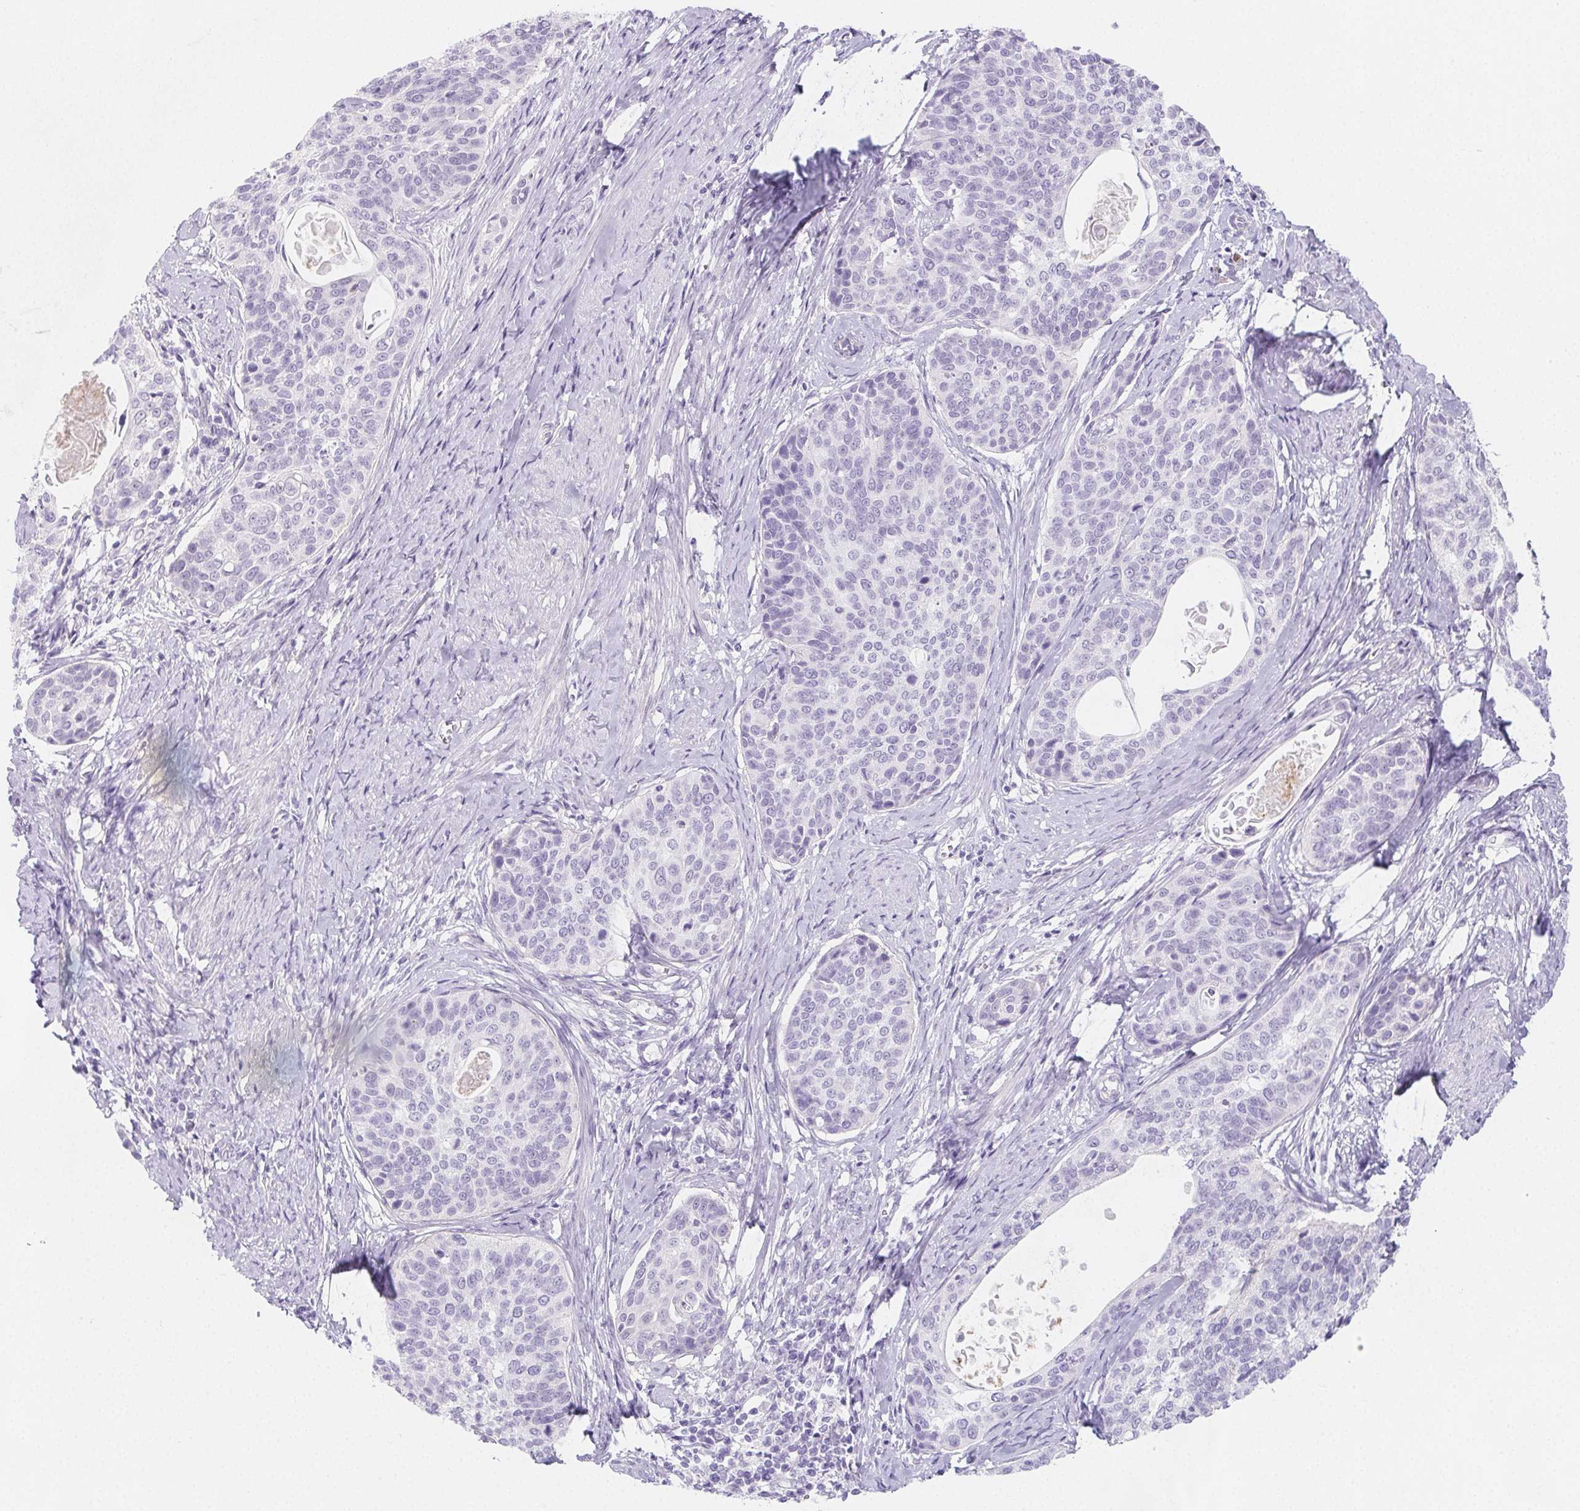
{"staining": {"intensity": "negative", "quantity": "none", "location": "none"}, "tissue": "cervical cancer", "cell_type": "Tumor cells", "image_type": "cancer", "snomed": [{"axis": "morphology", "description": "Squamous cell carcinoma, NOS"}, {"axis": "topography", "description": "Cervix"}], "caption": "Cervical squamous cell carcinoma was stained to show a protein in brown. There is no significant staining in tumor cells.", "gene": "ZBBX", "patient": {"sex": "female", "age": 69}}